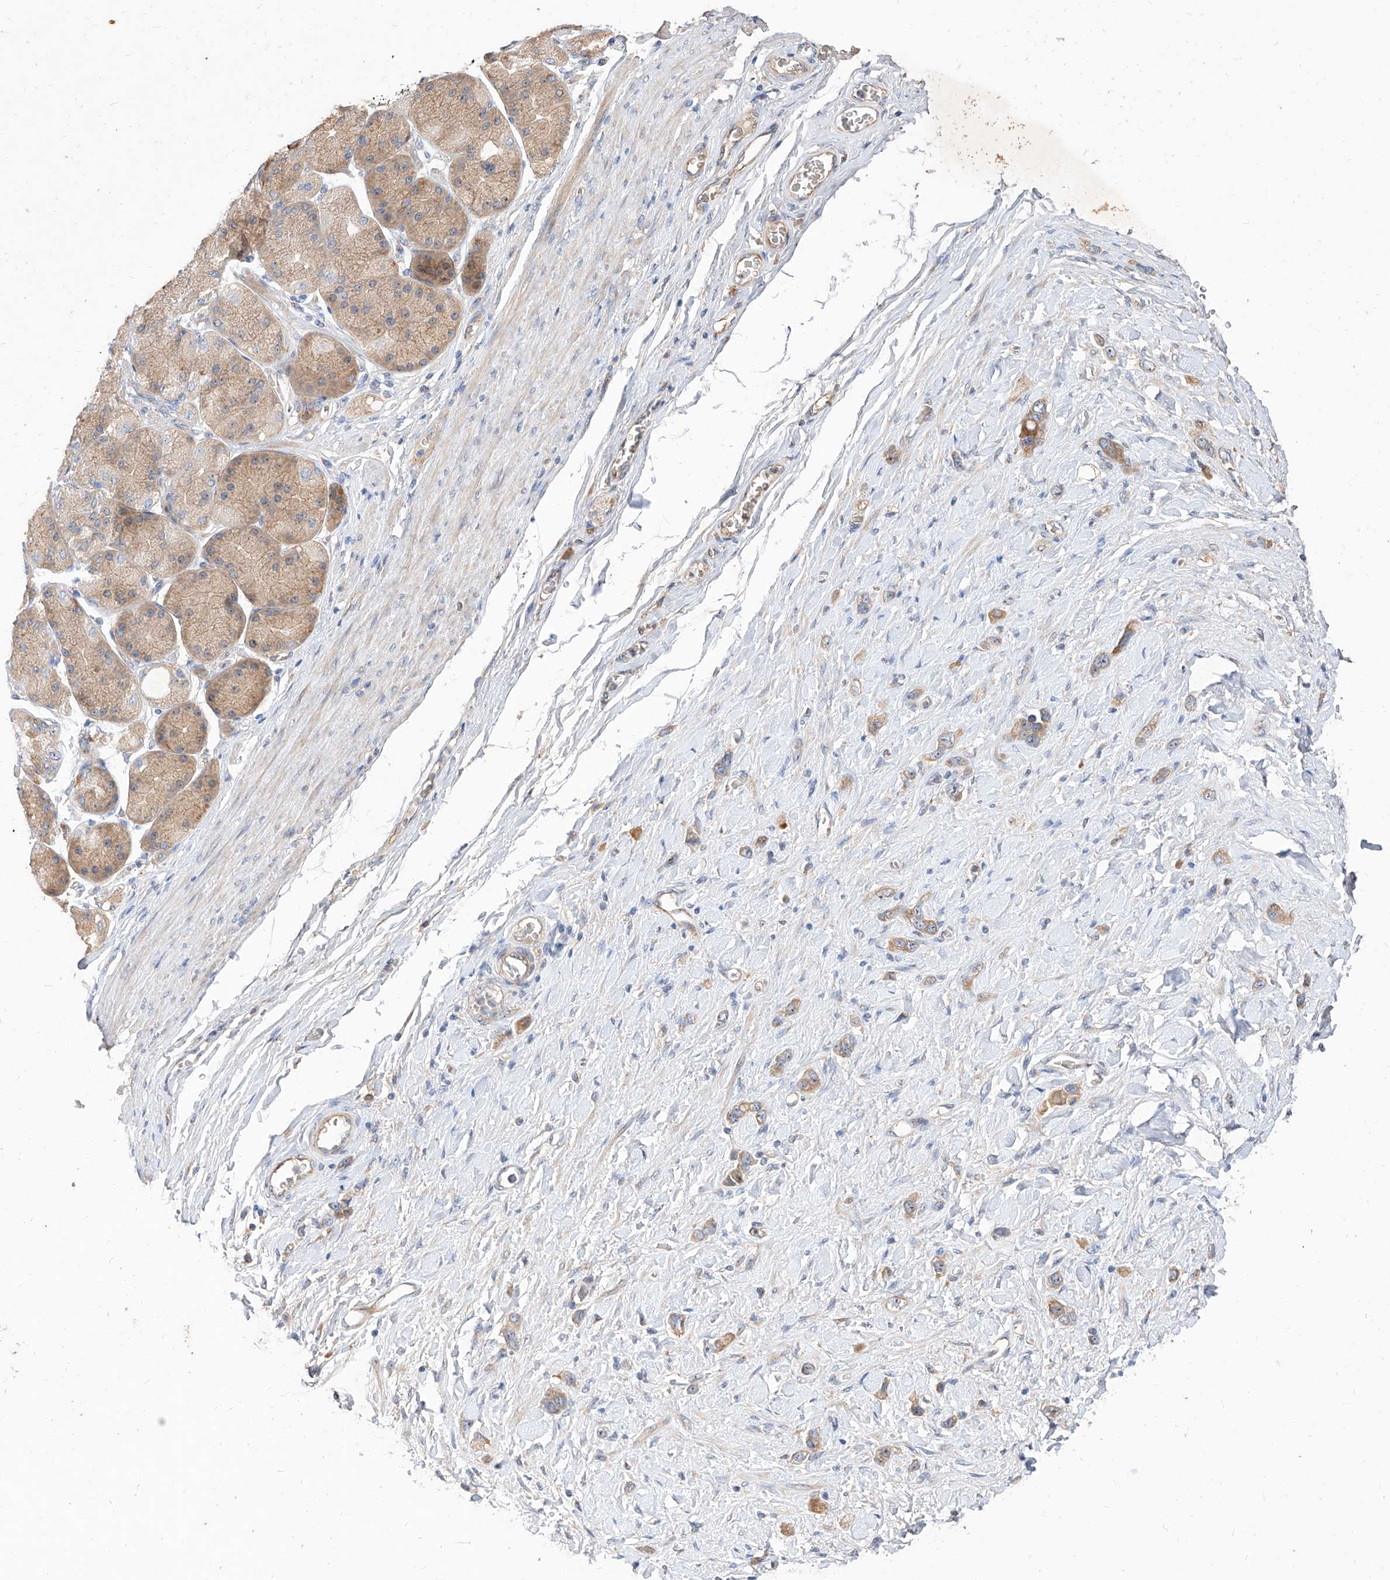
{"staining": {"intensity": "moderate", "quantity": ">75%", "location": "cytoplasmic/membranous"}, "tissue": "stomach cancer", "cell_type": "Tumor cells", "image_type": "cancer", "snomed": [{"axis": "morphology", "description": "Adenocarcinoma, NOS"}, {"axis": "topography", "description": "Stomach"}], "caption": "IHC staining of stomach adenocarcinoma, which exhibits medium levels of moderate cytoplasmic/membranous expression in approximately >75% of tumor cells indicating moderate cytoplasmic/membranous protein staining. The staining was performed using DAB (3,3'-diaminobenzidine) (brown) for protein detection and nuclei were counterstained in hematoxylin (blue).", "gene": "DIRAS3", "patient": {"sex": "female", "age": 65}}